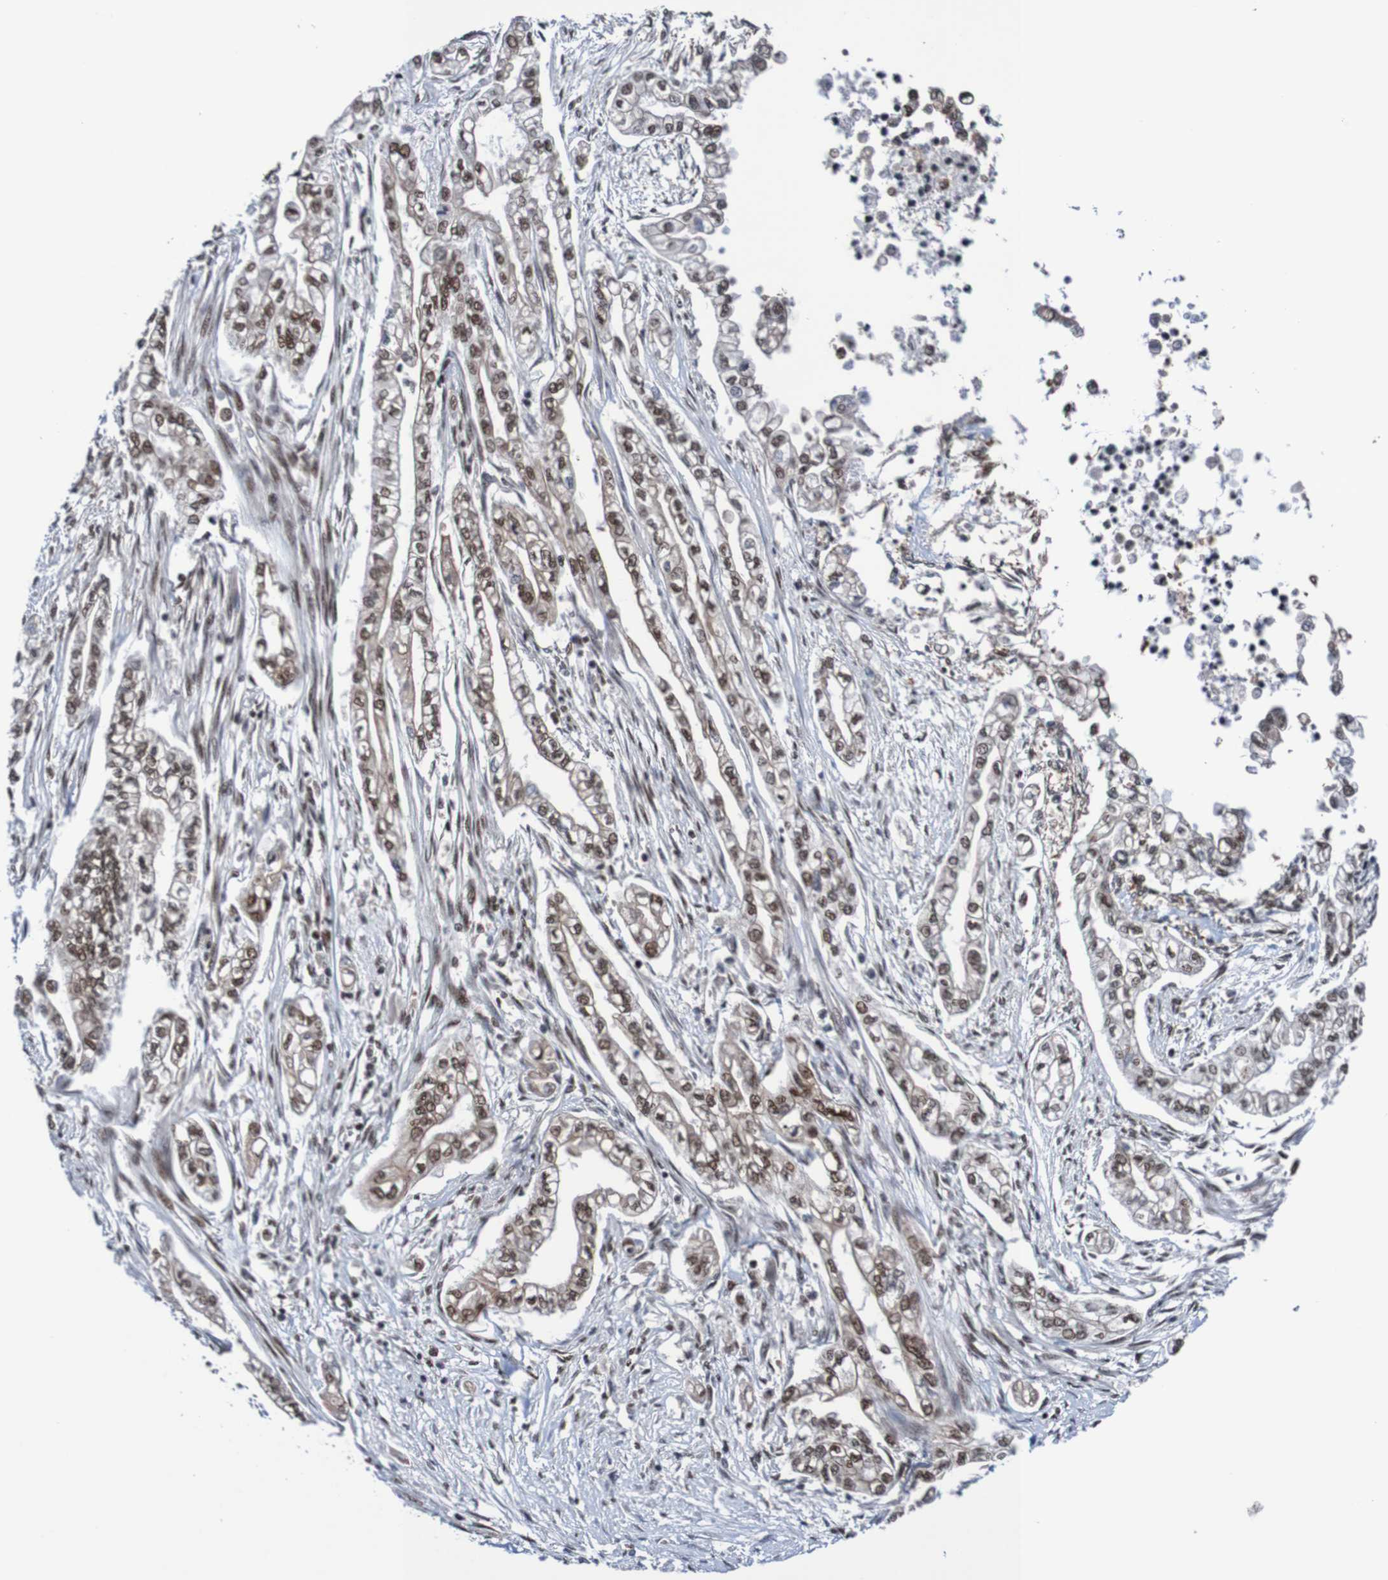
{"staining": {"intensity": "moderate", "quantity": ">75%", "location": "nuclear"}, "tissue": "pancreatic cancer", "cell_type": "Tumor cells", "image_type": "cancer", "snomed": [{"axis": "morphology", "description": "Normal tissue, NOS"}, {"axis": "topography", "description": "Pancreas"}], "caption": "This micrograph shows immunohistochemistry (IHC) staining of human pancreatic cancer, with medium moderate nuclear expression in about >75% of tumor cells.", "gene": "CDC5L", "patient": {"sex": "male", "age": 42}}